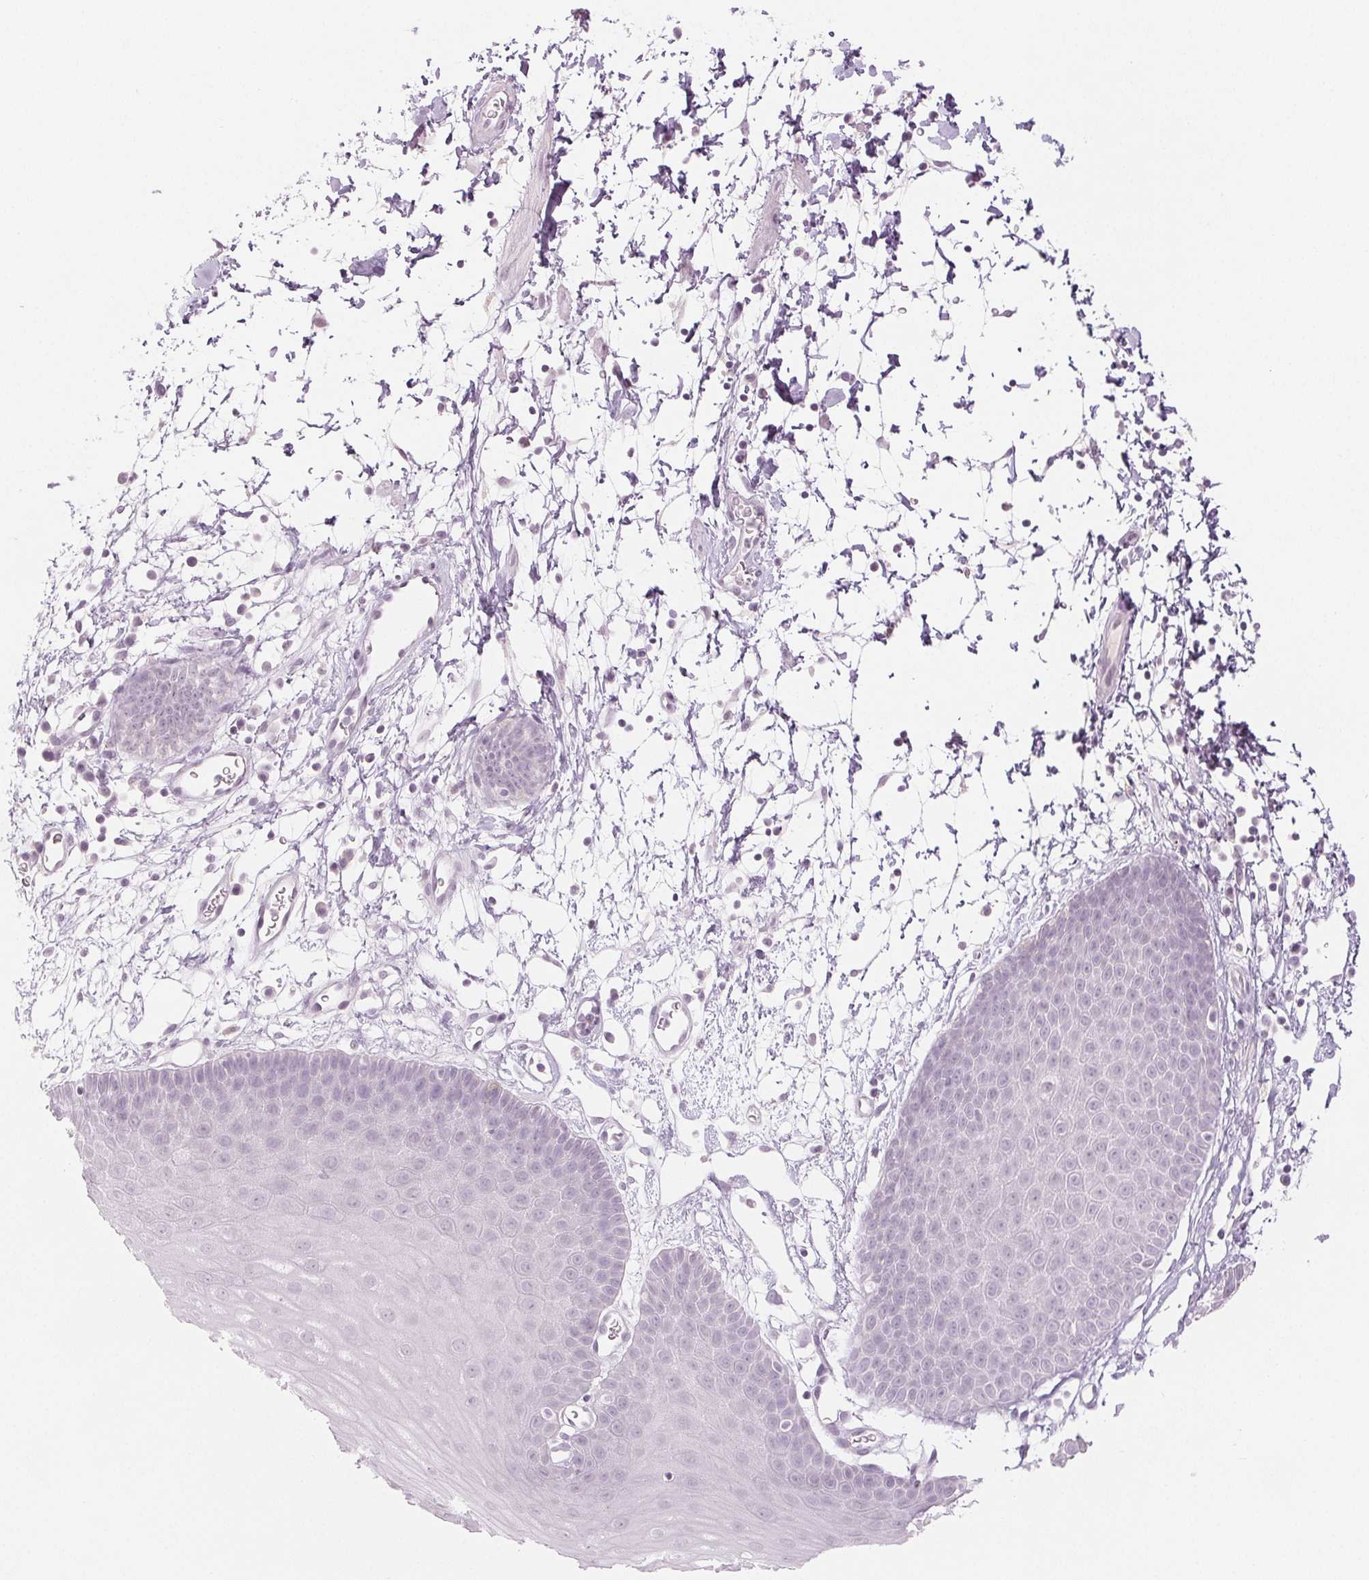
{"staining": {"intensity": "moderate", "quantity": "<25%", "location": "cytoplasmic/membranous"}, "tissue": "skin", "cell_type": "Epidermal cells", "image_type": "normal", "snomed": [{"axis": "morphology", "description": "Normal tissue, NOS"}, {"axis": "topography", "description": "Anal"}], "caption": "Approximately <25% of epidermal cells in normal skin show moderate cytoplasmic/membranous protein positivity as visualized by brown immunohistochemical staining.", "gene": "EHHADH", "patient": {"sex": "male", "age": 53}}